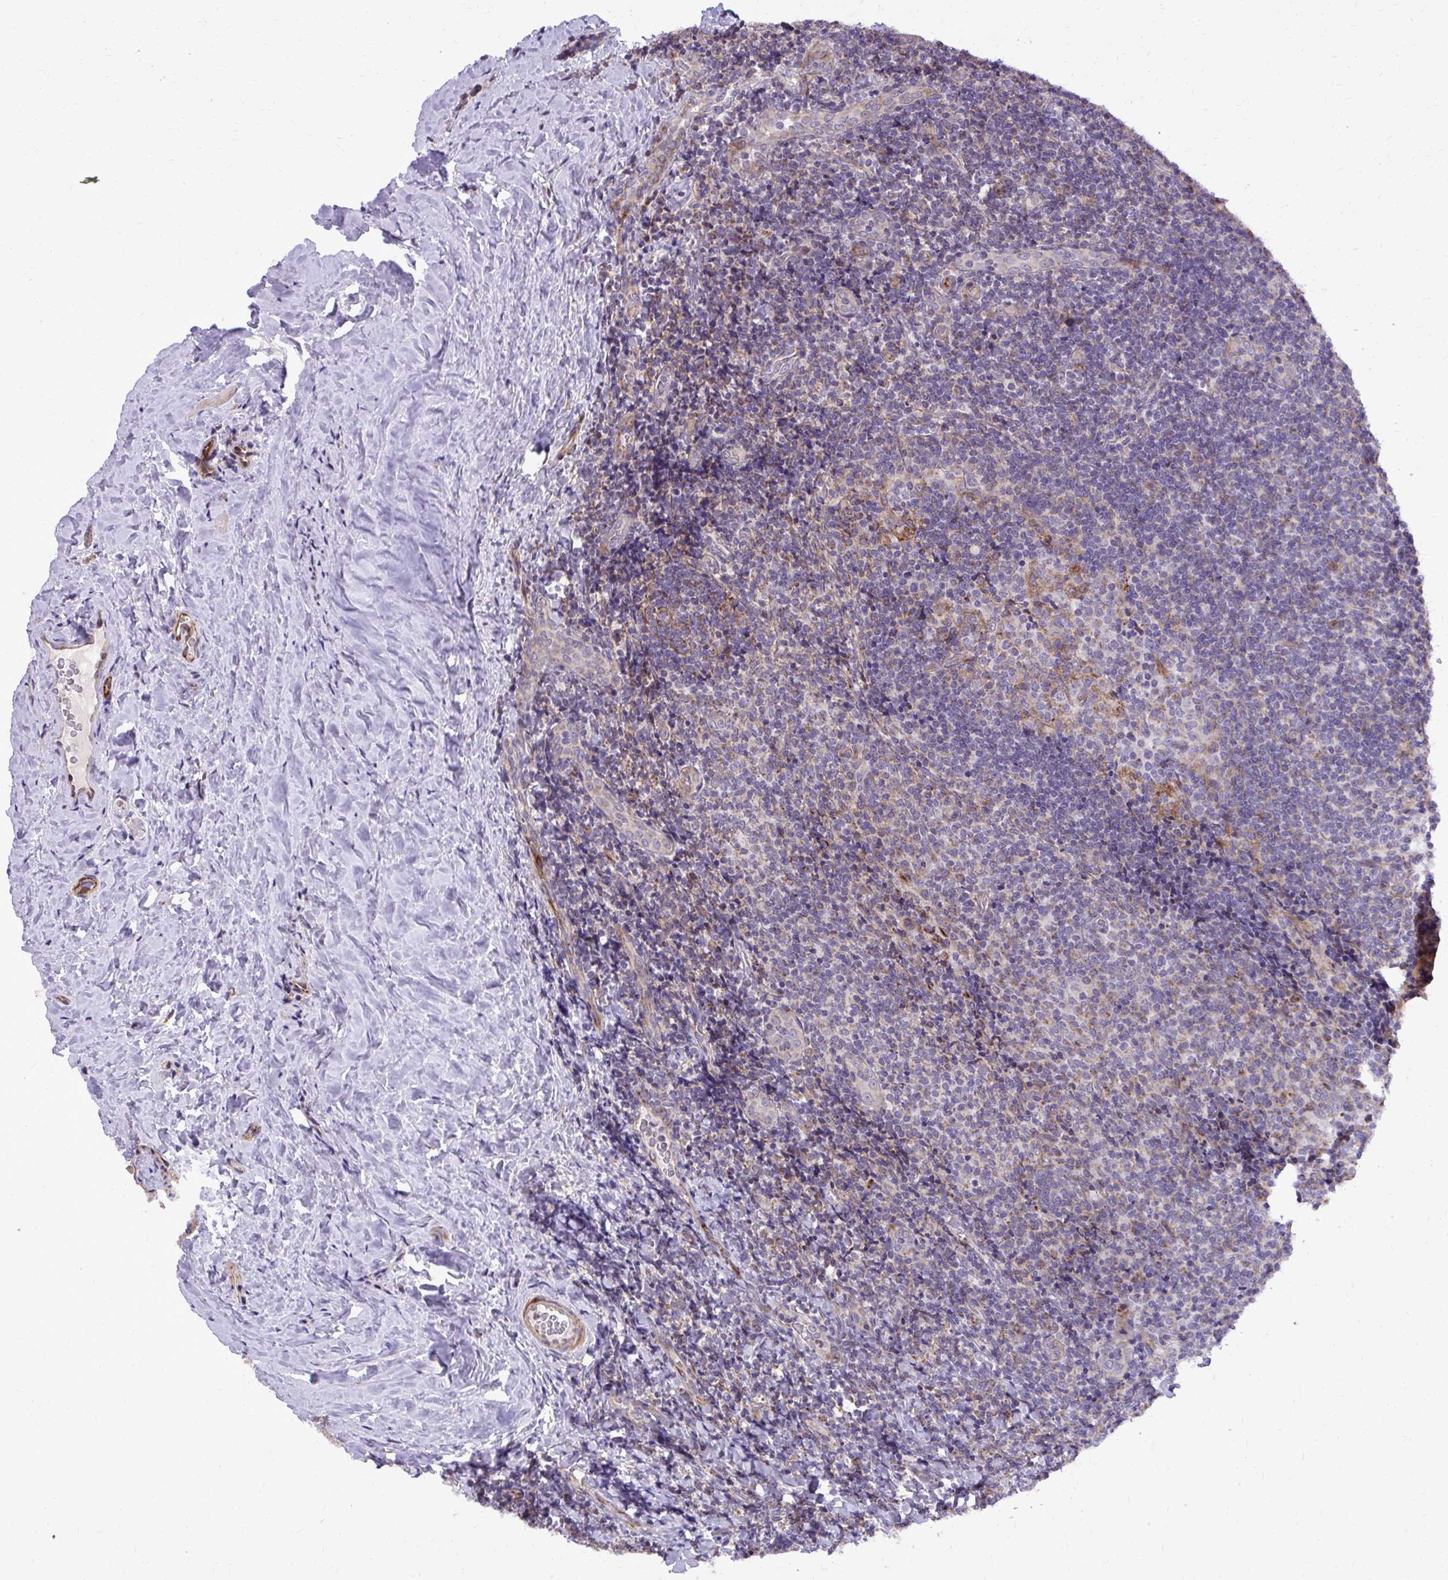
{"staining": {"intensity": "negative", "quantity": "none", "location": "none"}, "tissue": "tonsil", "cell_type": "Germinal center cells", "image_type": "normal", "snomed": [{"axis": "morphology", "description": "Normal tissue, NOS"}, {"axis": "topography", "description": "Tonsil"}], "caption": "An image of human tonsil is negative for staining in germinal center cells.", "gene": "ABCC3", "patient": {"sex": "male", "age": 17}}